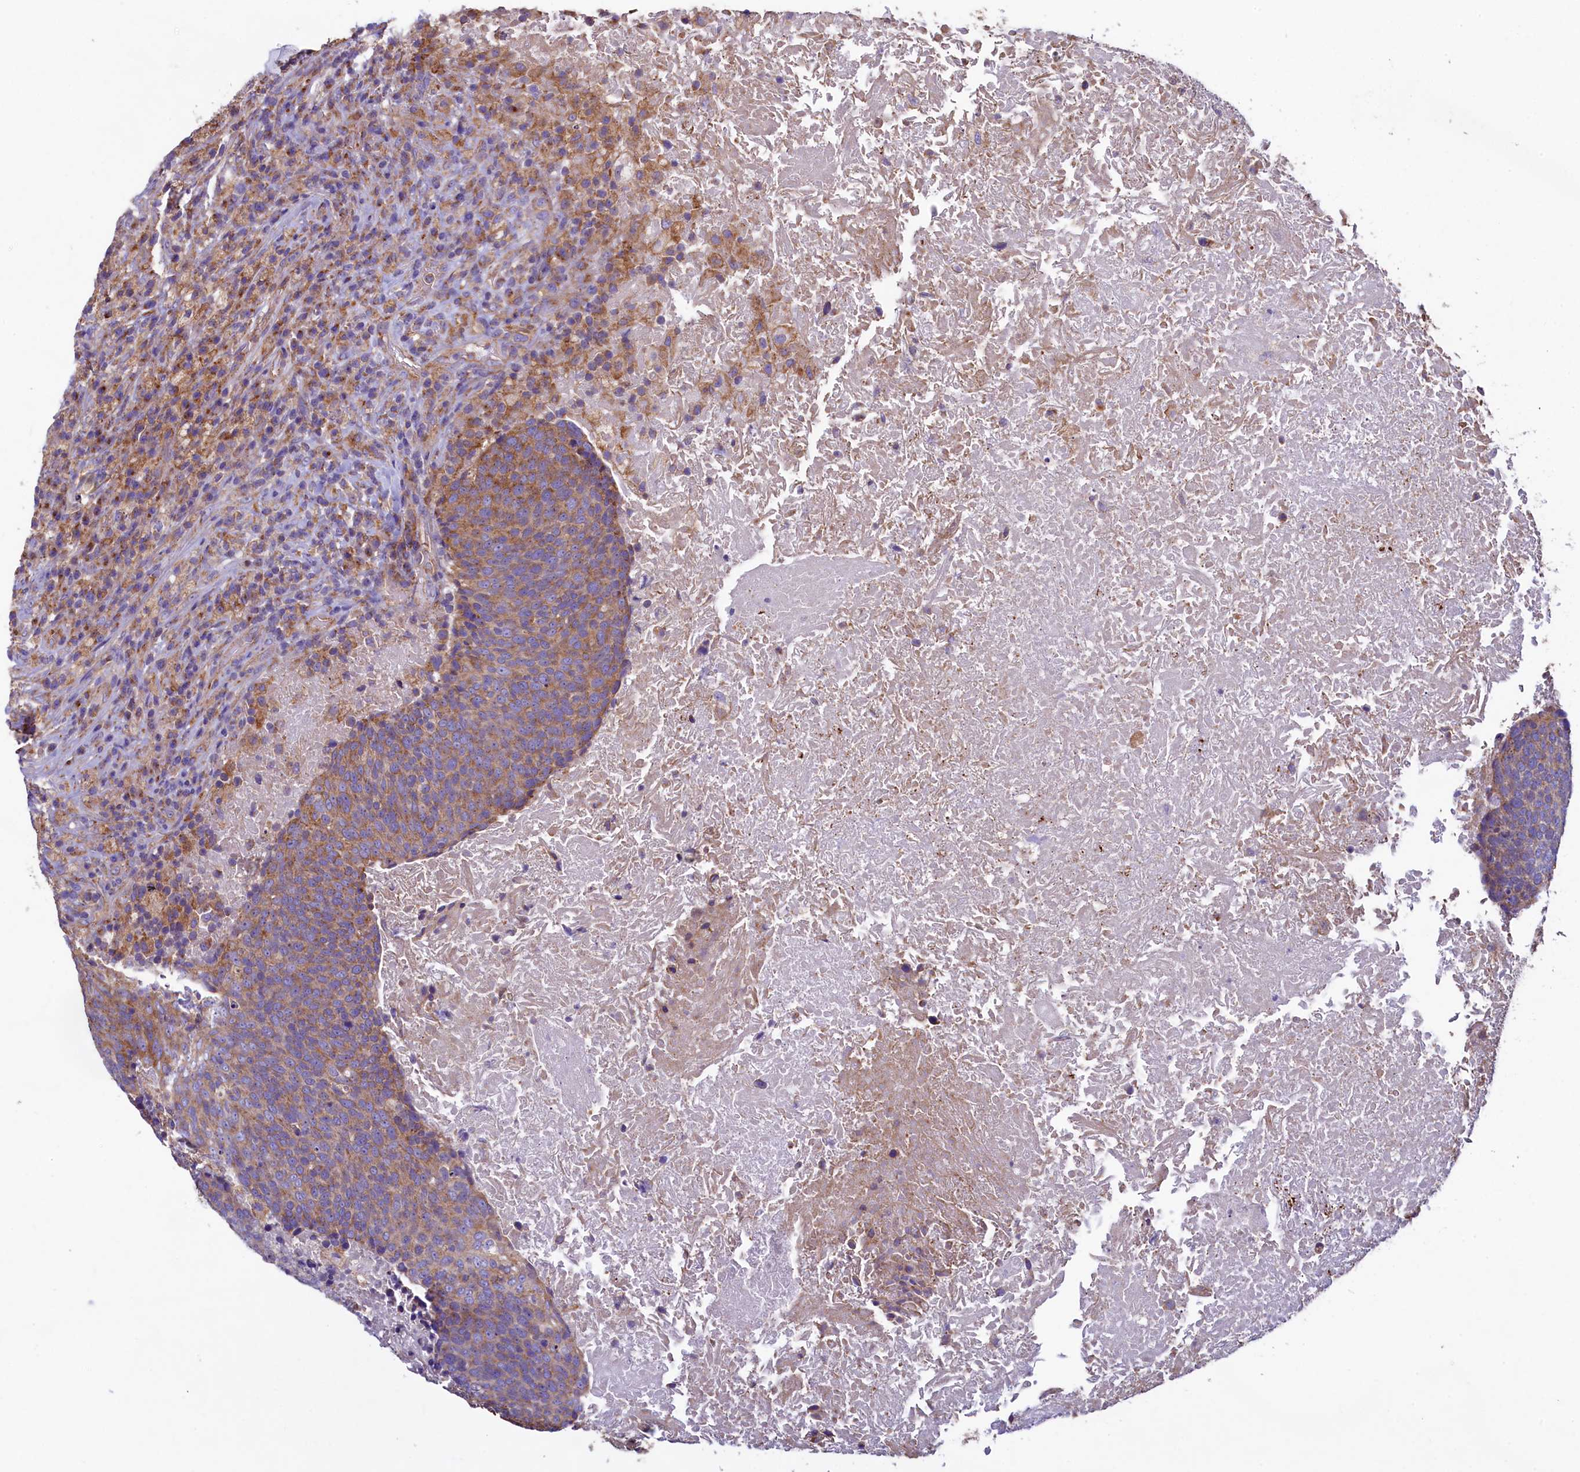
{"staining": {"intensity": "moderate", "quantity": "25%-75%", "location": "cytoplasmic/membranous"}, "tissue": "head and neck cancer", "cell_type": "Tumor cells", "image_type": "cancer", "snomed": [{"axis": "morphology", "description": "Squamous cell carcinoma, NOS"}, {"axis": "morphology", "description": "Squamous cell carcinoma, metastatic, NOS"}, {"axis": "topography", "description": "Lymph node"}, {"axis": "topography", "description": "Head-Neck"}], "caption": "Immunohistochemical staining of metastatic squamous cell carcinoma (head and neck) reveals medium levels of moderate cytoplasmic/membranous positivity in approximately 25%-75% of tumor cells.", "gene": "GPR21", "patient": {"sex": "male", "age": 62}}